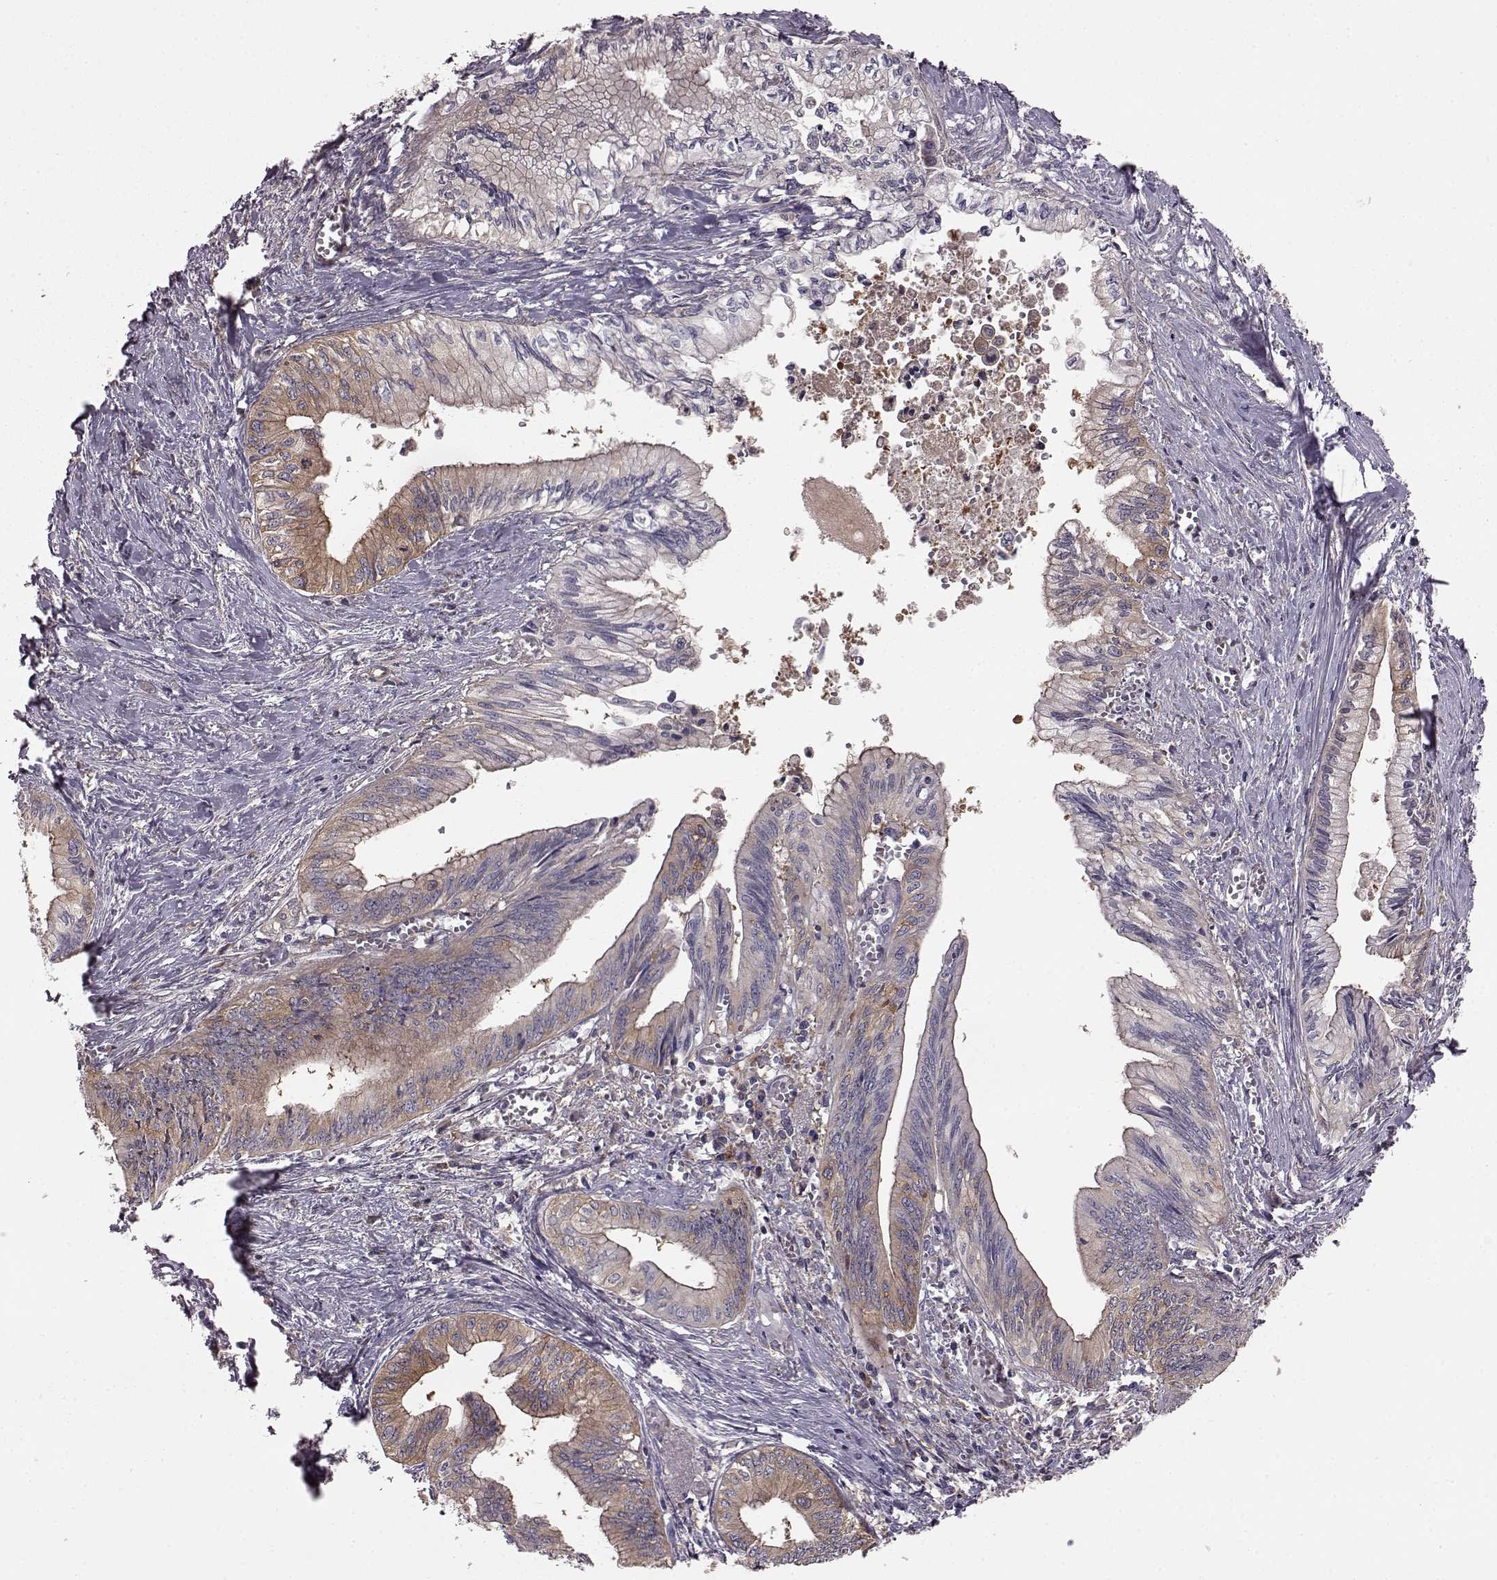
{"staining": {"intensity": "moderate", "quantity": "25%-75%", "location": "cytoplasmic/membranous"}, "tissue": "pancreatic cancer", "cell_type": "Tumor cells", "image_type": "cancer", "snomed": [{"axis": "morphology", "description": "Adenocarcinoma, NOS"}, {"axis": "topography", "description": "Pancreas"}], "caption": "IHC histopathology image of neoplastic tissue: pancreatic adenocarcinoma stained using IHC displays medium levels of moderate protein expression localized specifically in the cytoplasmic/membranous of tumor cells, appearing as a cytoplasmic/membranous brown color.", "gene": "RABGAP1", "patient": {"sex": "female", "age": 61}}